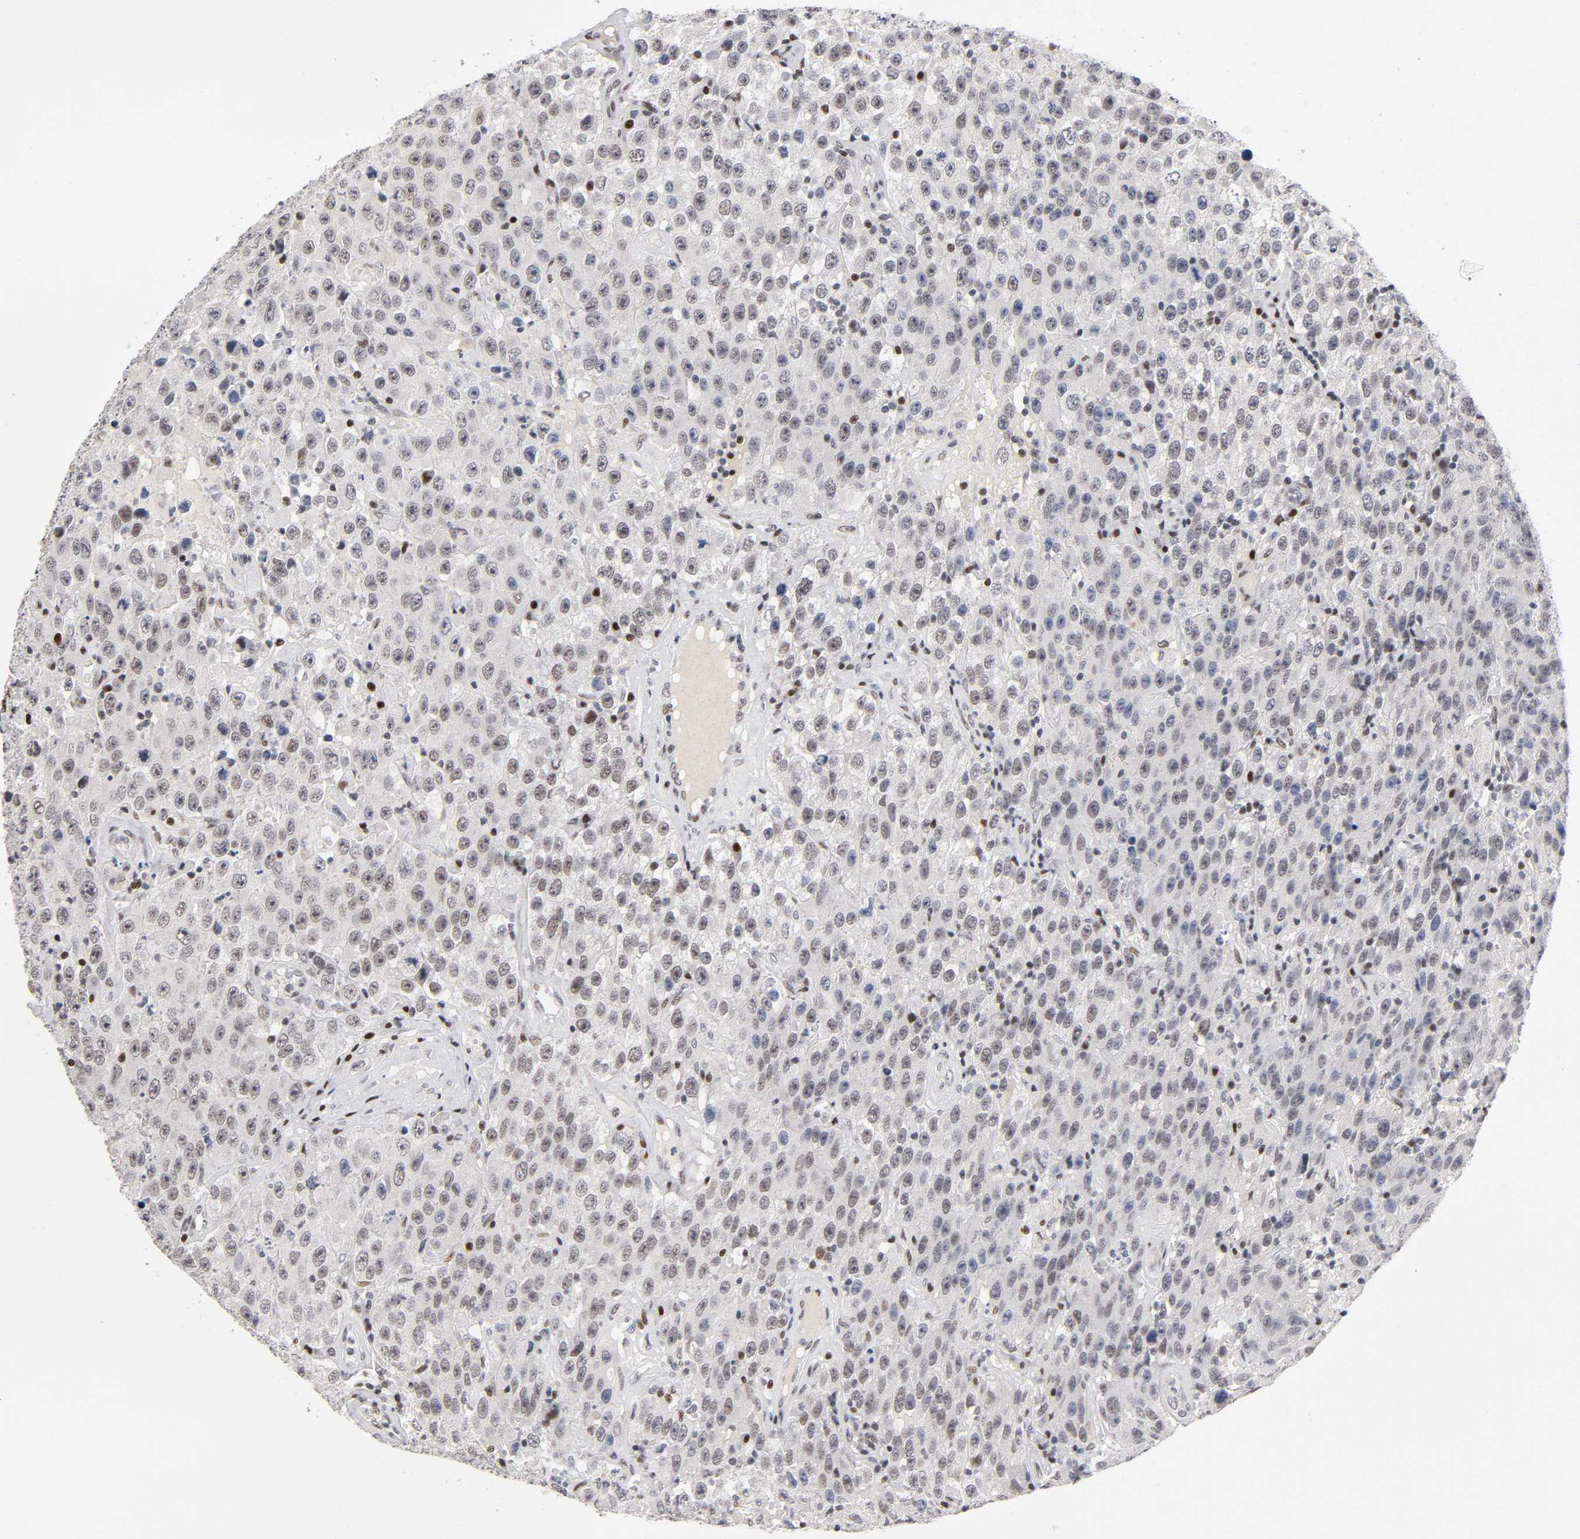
{"staining": {"intensity": "weak", "quantity": "25%-75%", "location": "nuclear"}, "tissue": "testis cancer", "cell_type": "Tumor cells", "image_type": "cancer", "snomed": [{"axis": "morphology", "description": "Seminoma, NOS"}, {"axis": "topography", "description": "Testis"}], "caption": "DAB immunohistochemical staining of testis cancer (seminoma) reveals weak nuclear protein positivity in approximately 25%-75% of tumor cells.", "gene": "SP3", "patient": {"sex": "male", "age": 52}}